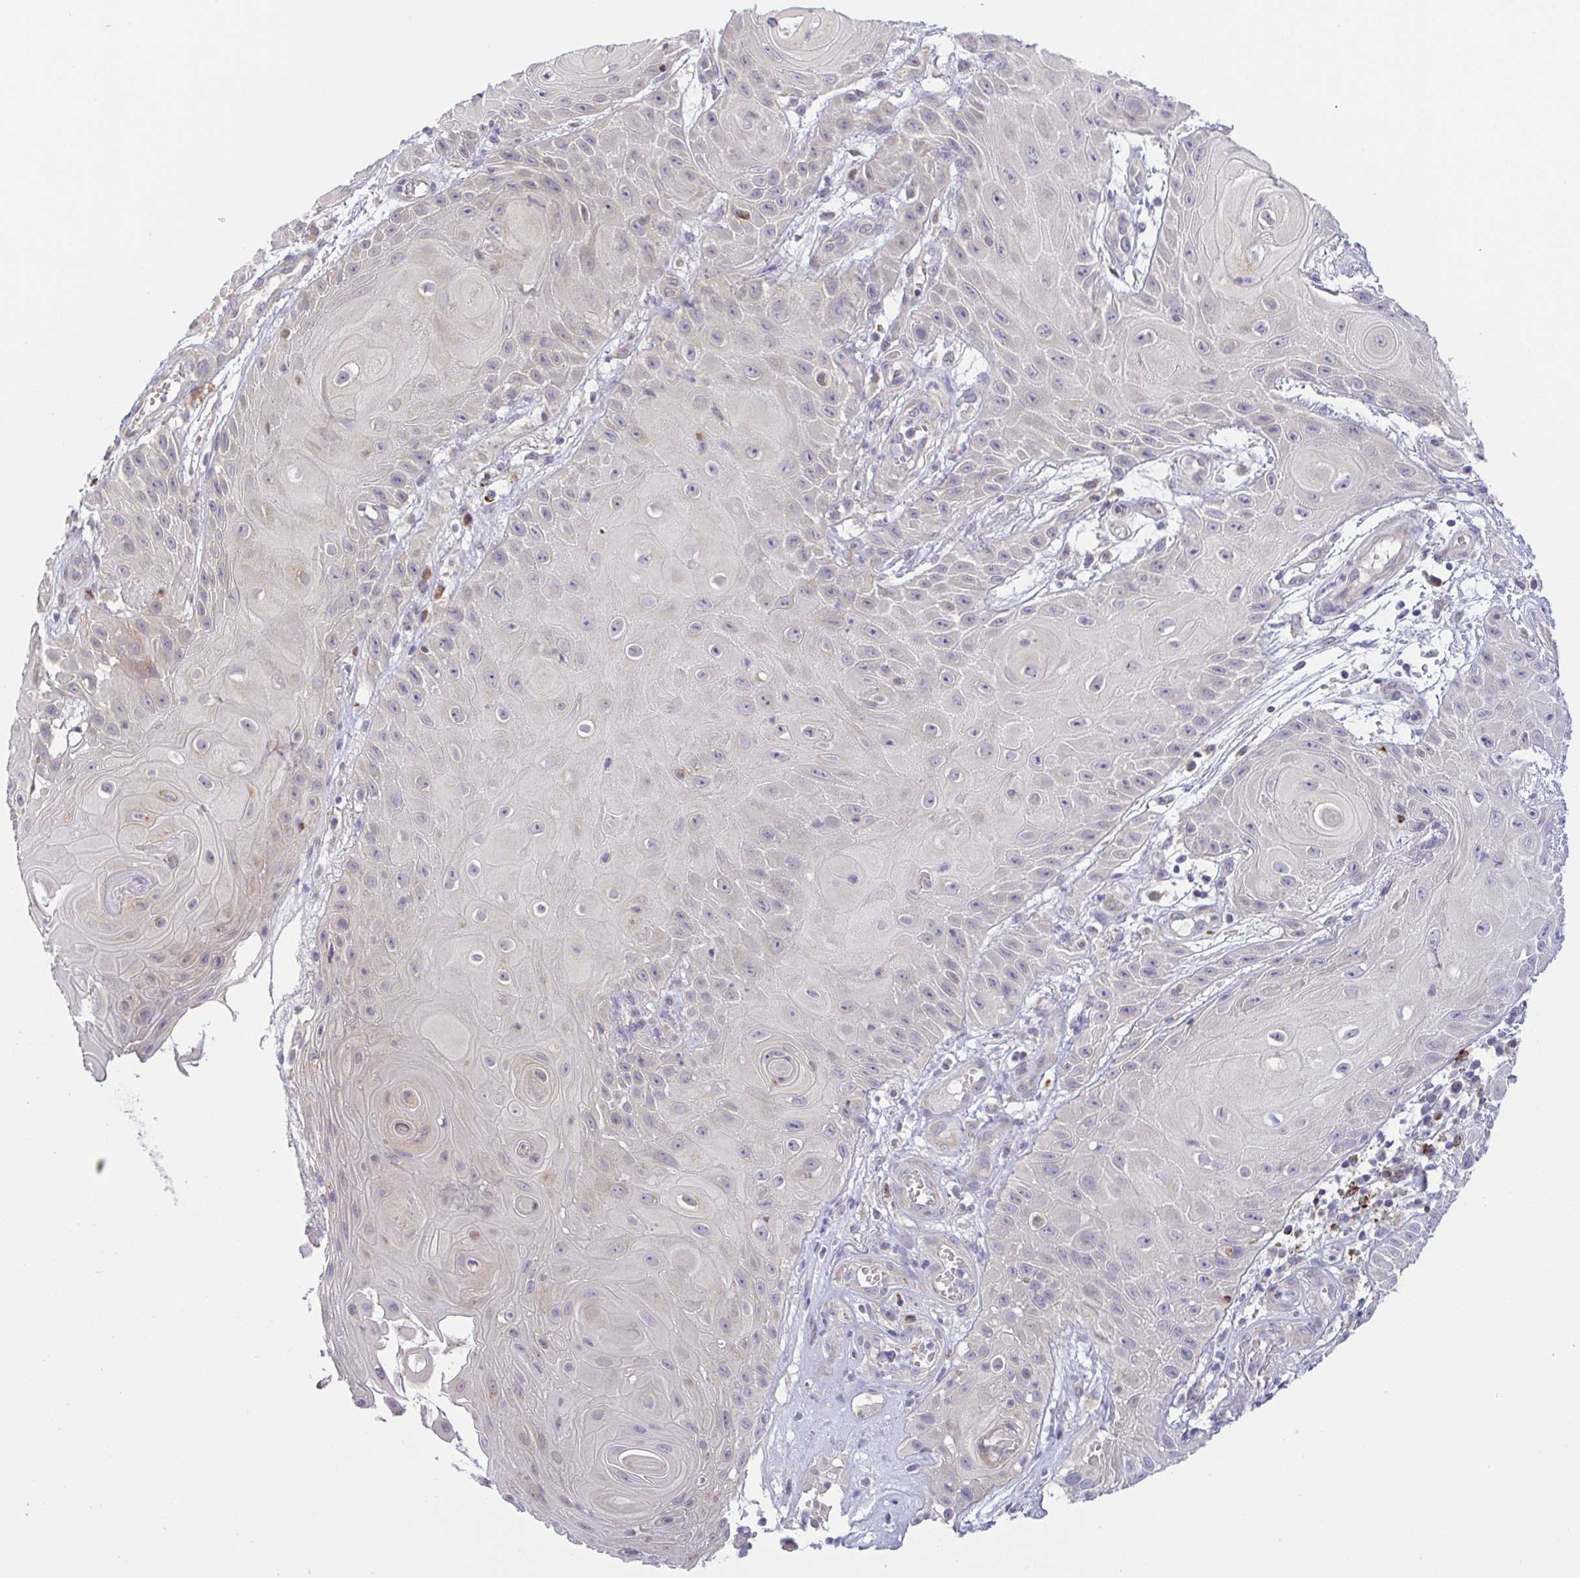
{"staining": {"intensity": "negative", "quantity": "none", "location": "none"}, "tissue": "skin cancer", "cell_type": "Tumor cells", "image_type": "cancer", "snomed": [{"axis": "morphology", "description": "Squamous cell carcinoma, NOS"}, {"axis": "topography", "description": "Skin"}], "caption": "Micrograph shows no protein positivity in tumor cells of skin cancer tissue.", "gene": "BCL2L1", "patient": {"sex": "male", "age": 62}}